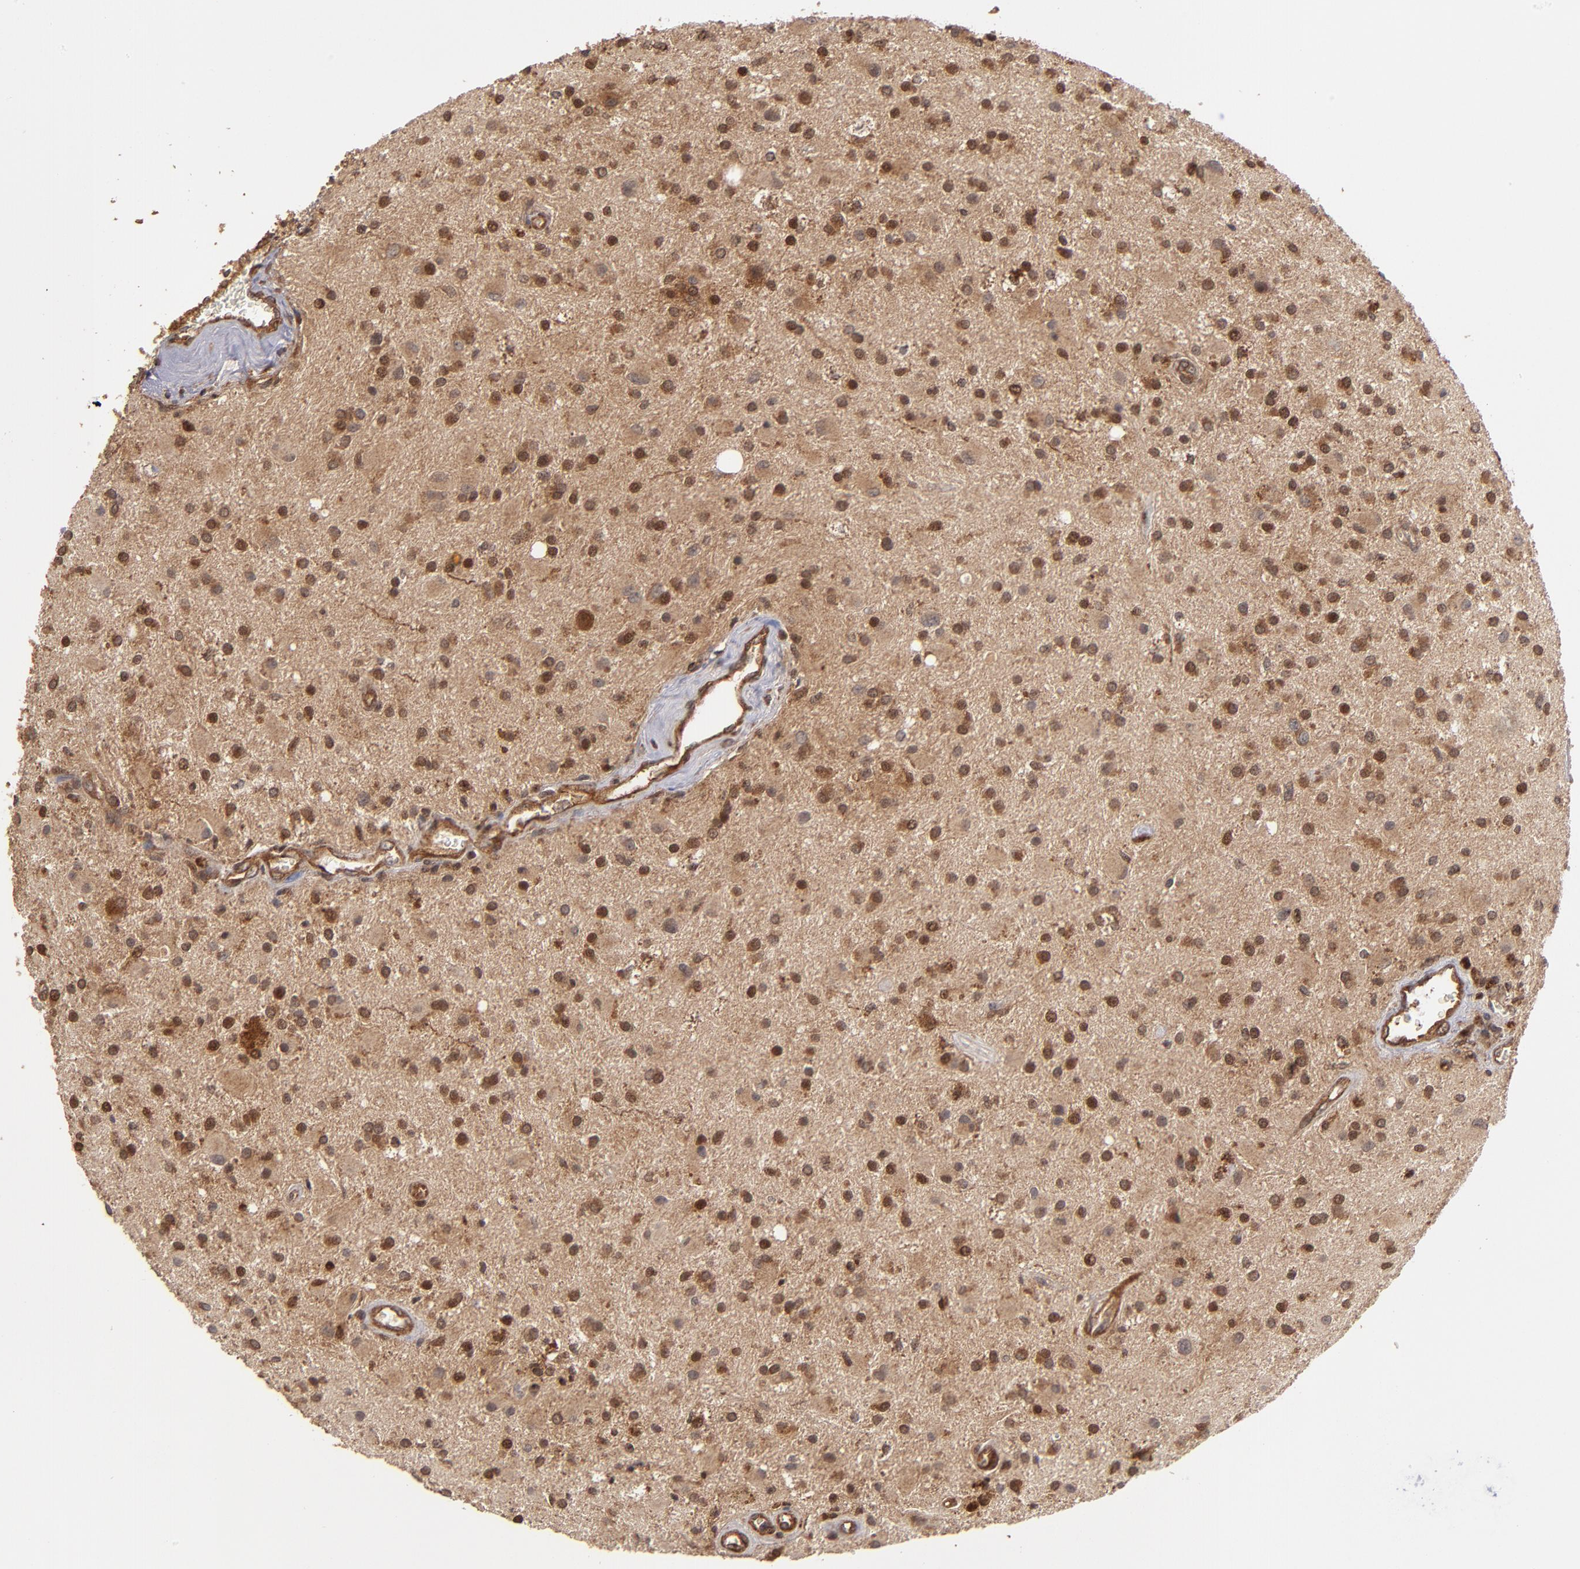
{"staining": {"intensity": "moderate", "quantity": "25%-75%", "location": "cytoplasmic/membranous,nuclear"}, "tissue": "glioma", "cell_type": "Tumor cells", "image_type": "cancer", "snomed": [{"axis": "morphology", "description": "Glioma, malignant, Low grade"}, {"axis": "topography", "description": "Brain"}], "caption": "DAB immunohistochemical staining of malignant glioma (low-grade) shows moderate cytoplasmic/membranous and nuclear protein expression in approximately 25%-75% of tumor cells.", "gene": "BDKRB1", "patient": {"sex": "male", "age": 58}}